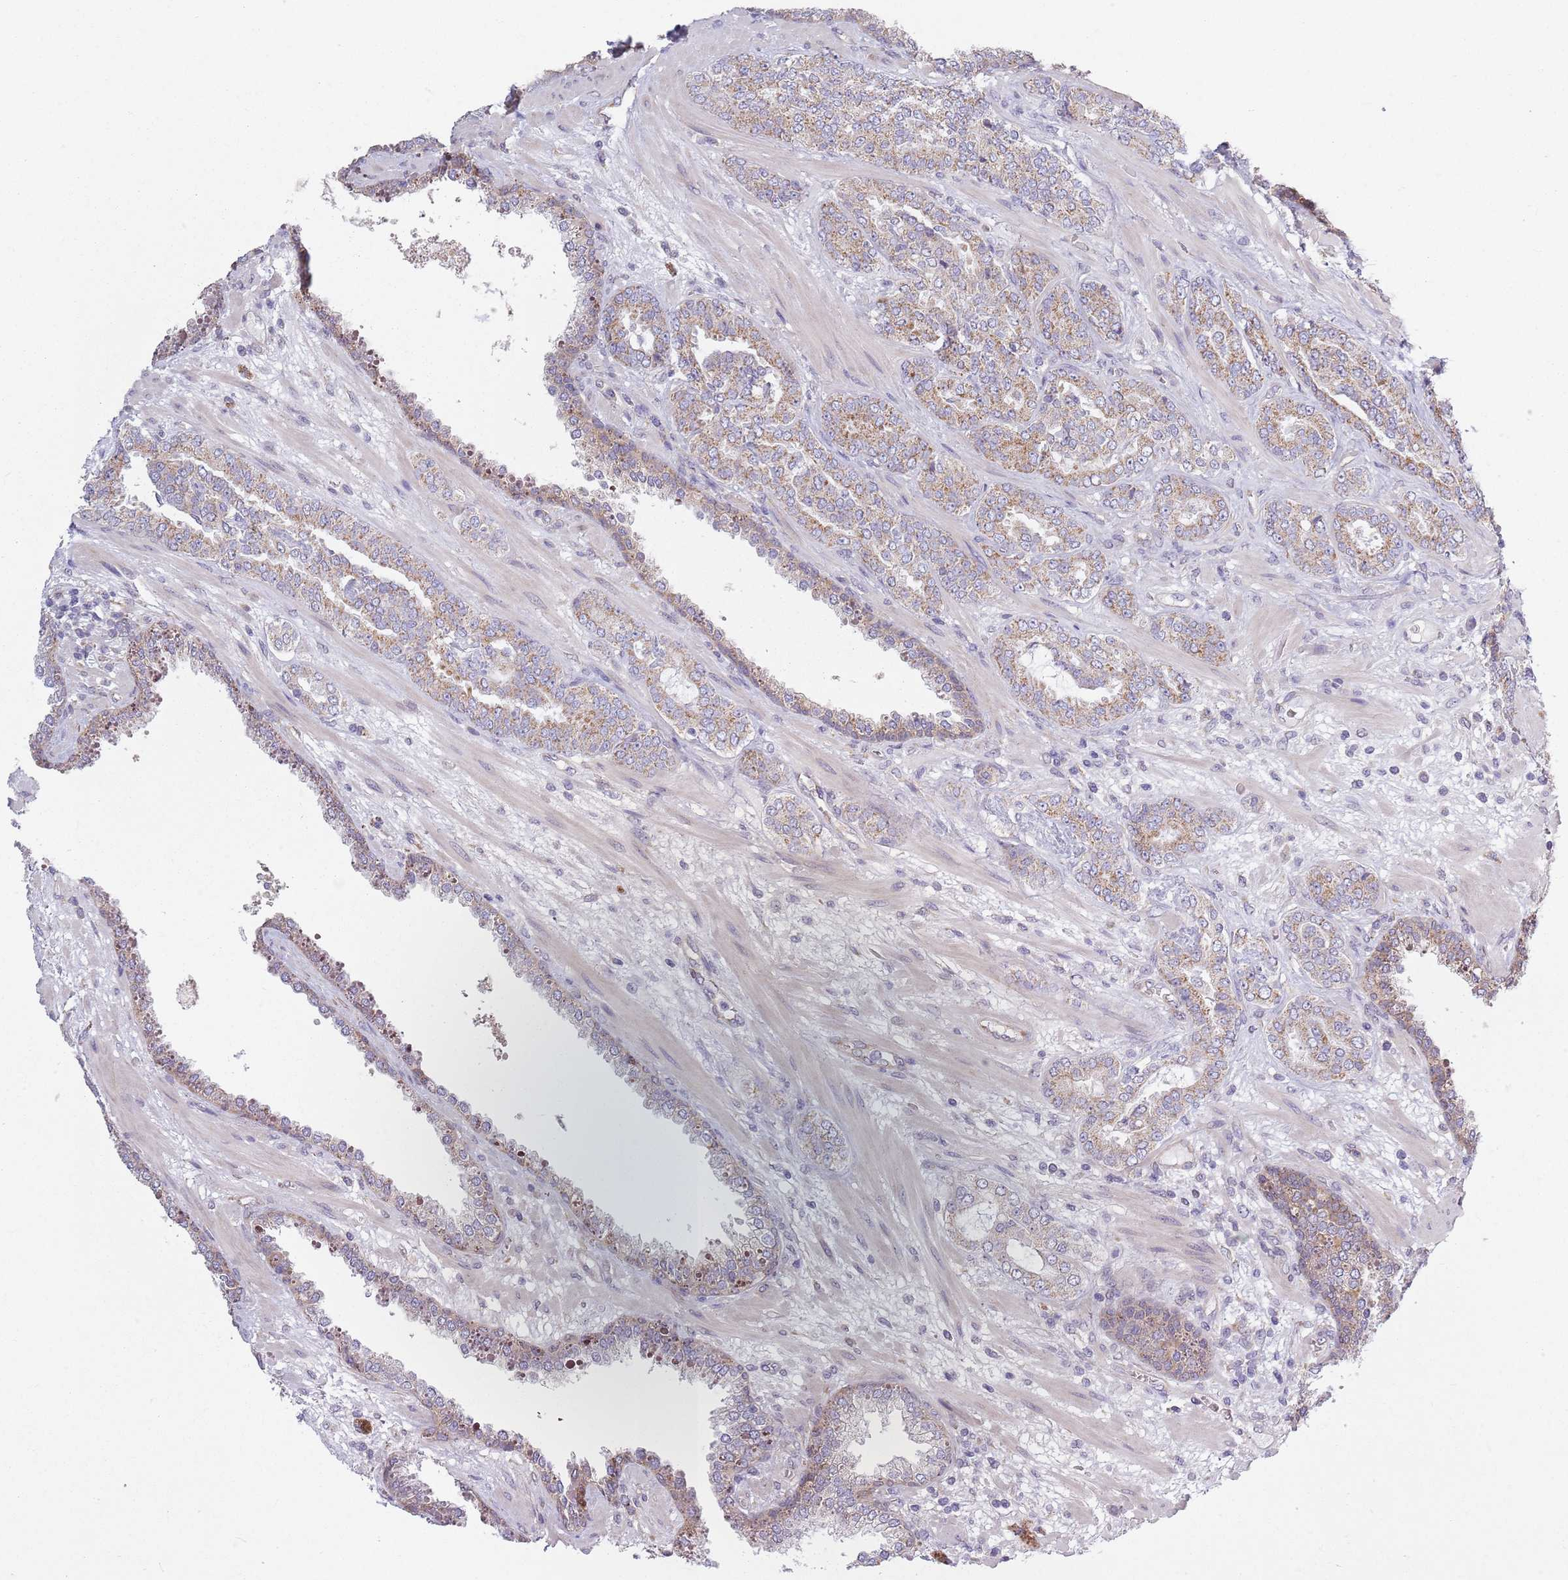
{"staining": {"intensity": "moderate", "quantity": "25%-75%", "location": "cytoplasmic/membranous"}, "tissue": "prostate cancer", "cell_type": "Tumor cells", "image_type": "cancer", "snomed": [{"axis": "morphology", "description": "Adenocarcinoma, High grade"}, {"axis": "topography", "description": "Prostate"}], "caption": "Prostate cancer was stained to show a protein in brown. There is medium levels of moderate cytoplasmic/membranous expression in about 25%-75% of tumor cells. (Stains: DAB in brown, nuclei in blue, Microscopy: brightfield microscopy at high magnification).", "gene": "COQ5", "patient": {"sex": "male", "age": 71}}